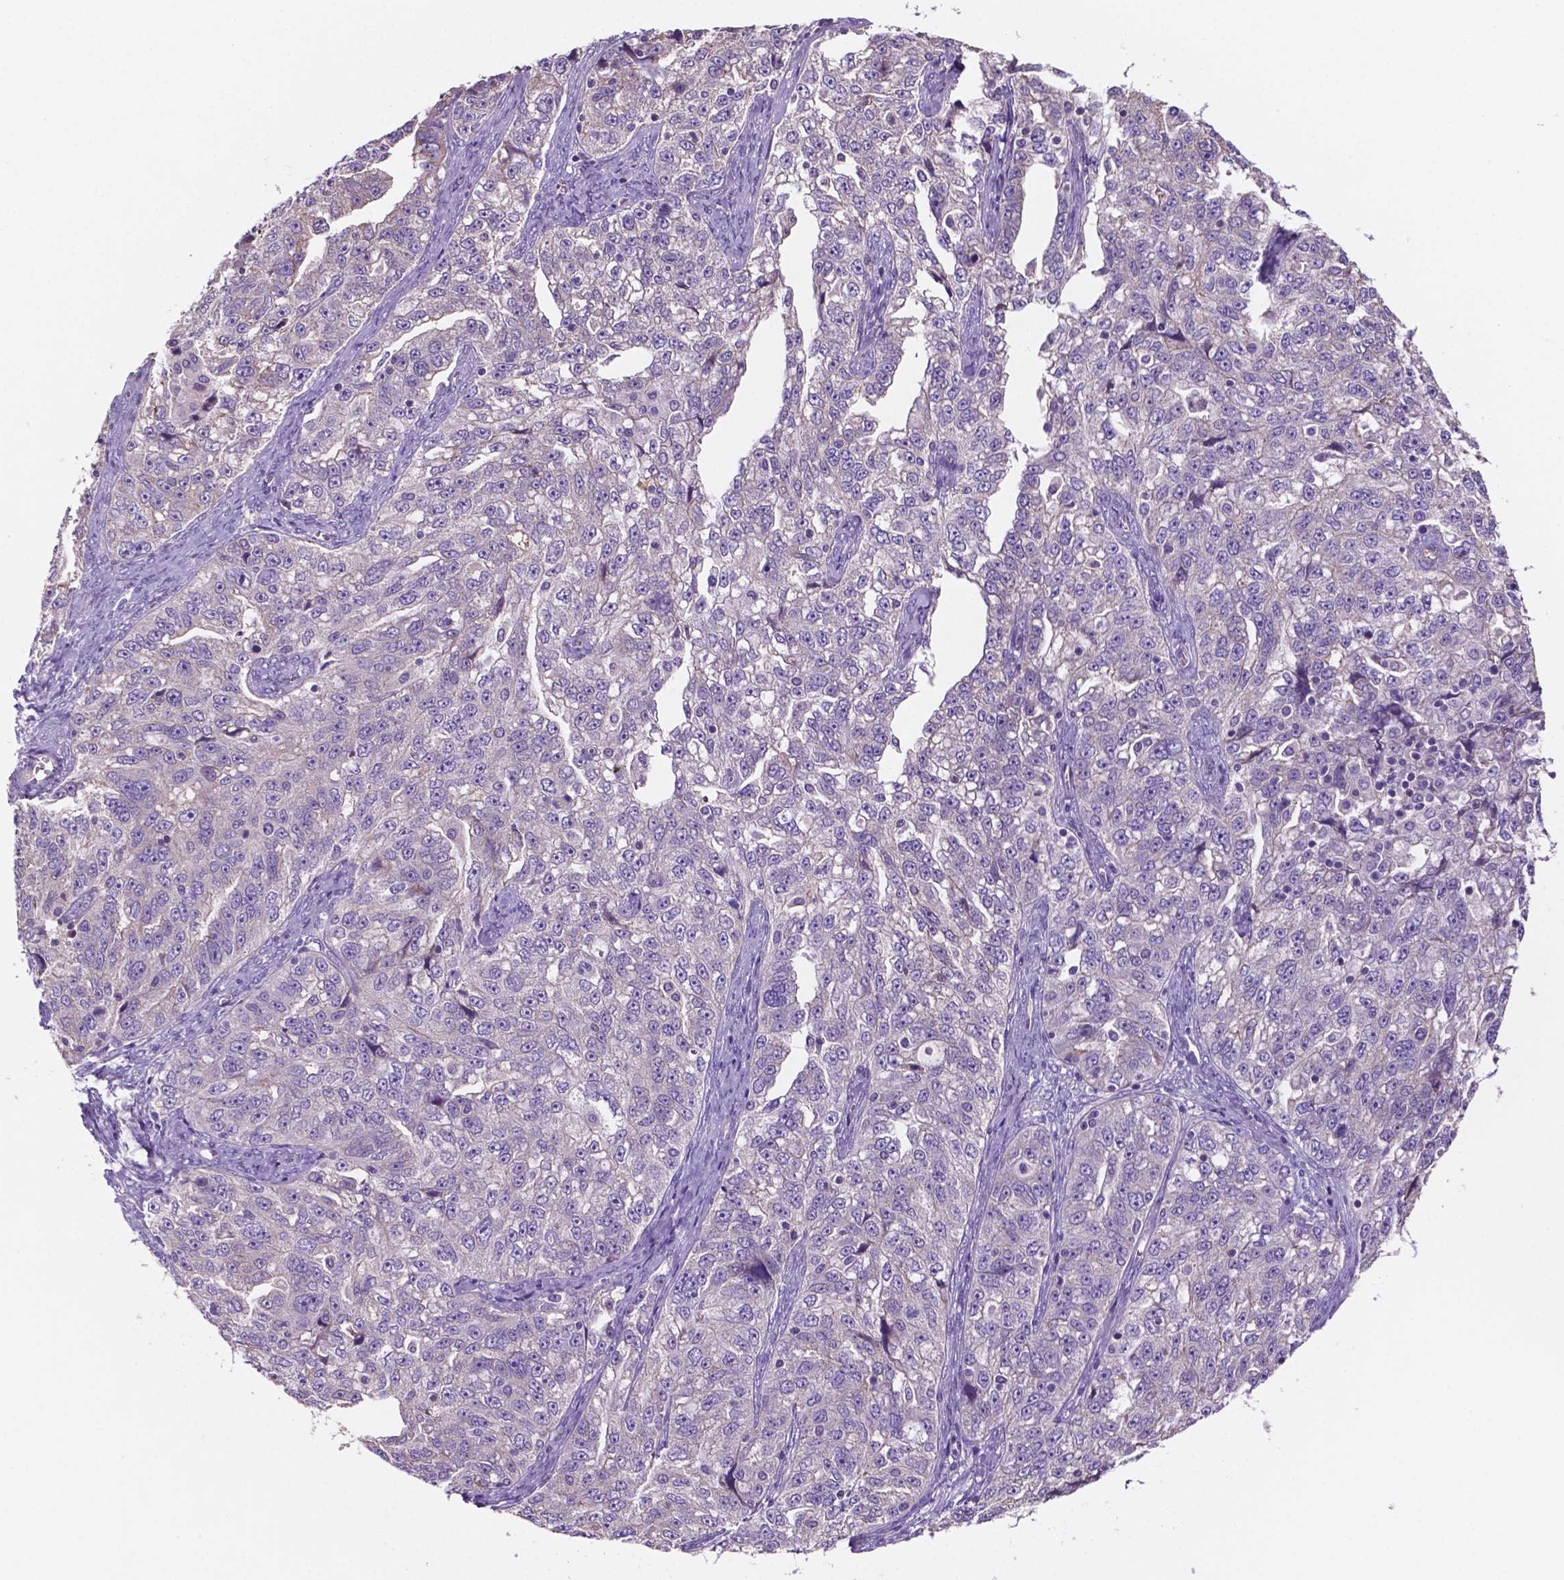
{"staining": {"intensity": "negative", "quantity": "none", "location": "none"}, "tissue": "ovarian cancer", "cell_type": "Tumor cells", "image_type": "cancer", "snomed": [{"axis": "morphology", "description": "Cystadenocarcinoma, serous, NOS"}, {"axis": "topography", "description": "Ovary"}], "caption": "Immunohistochemistry of human ovarian cancer shows no staining in tumor cells. (Brightfield microscopy of DAB immunohistochemistry (IHC) at high magnification).", "gene": "MKRN2OS", "patient": {"sex": "female", "age": 51}}